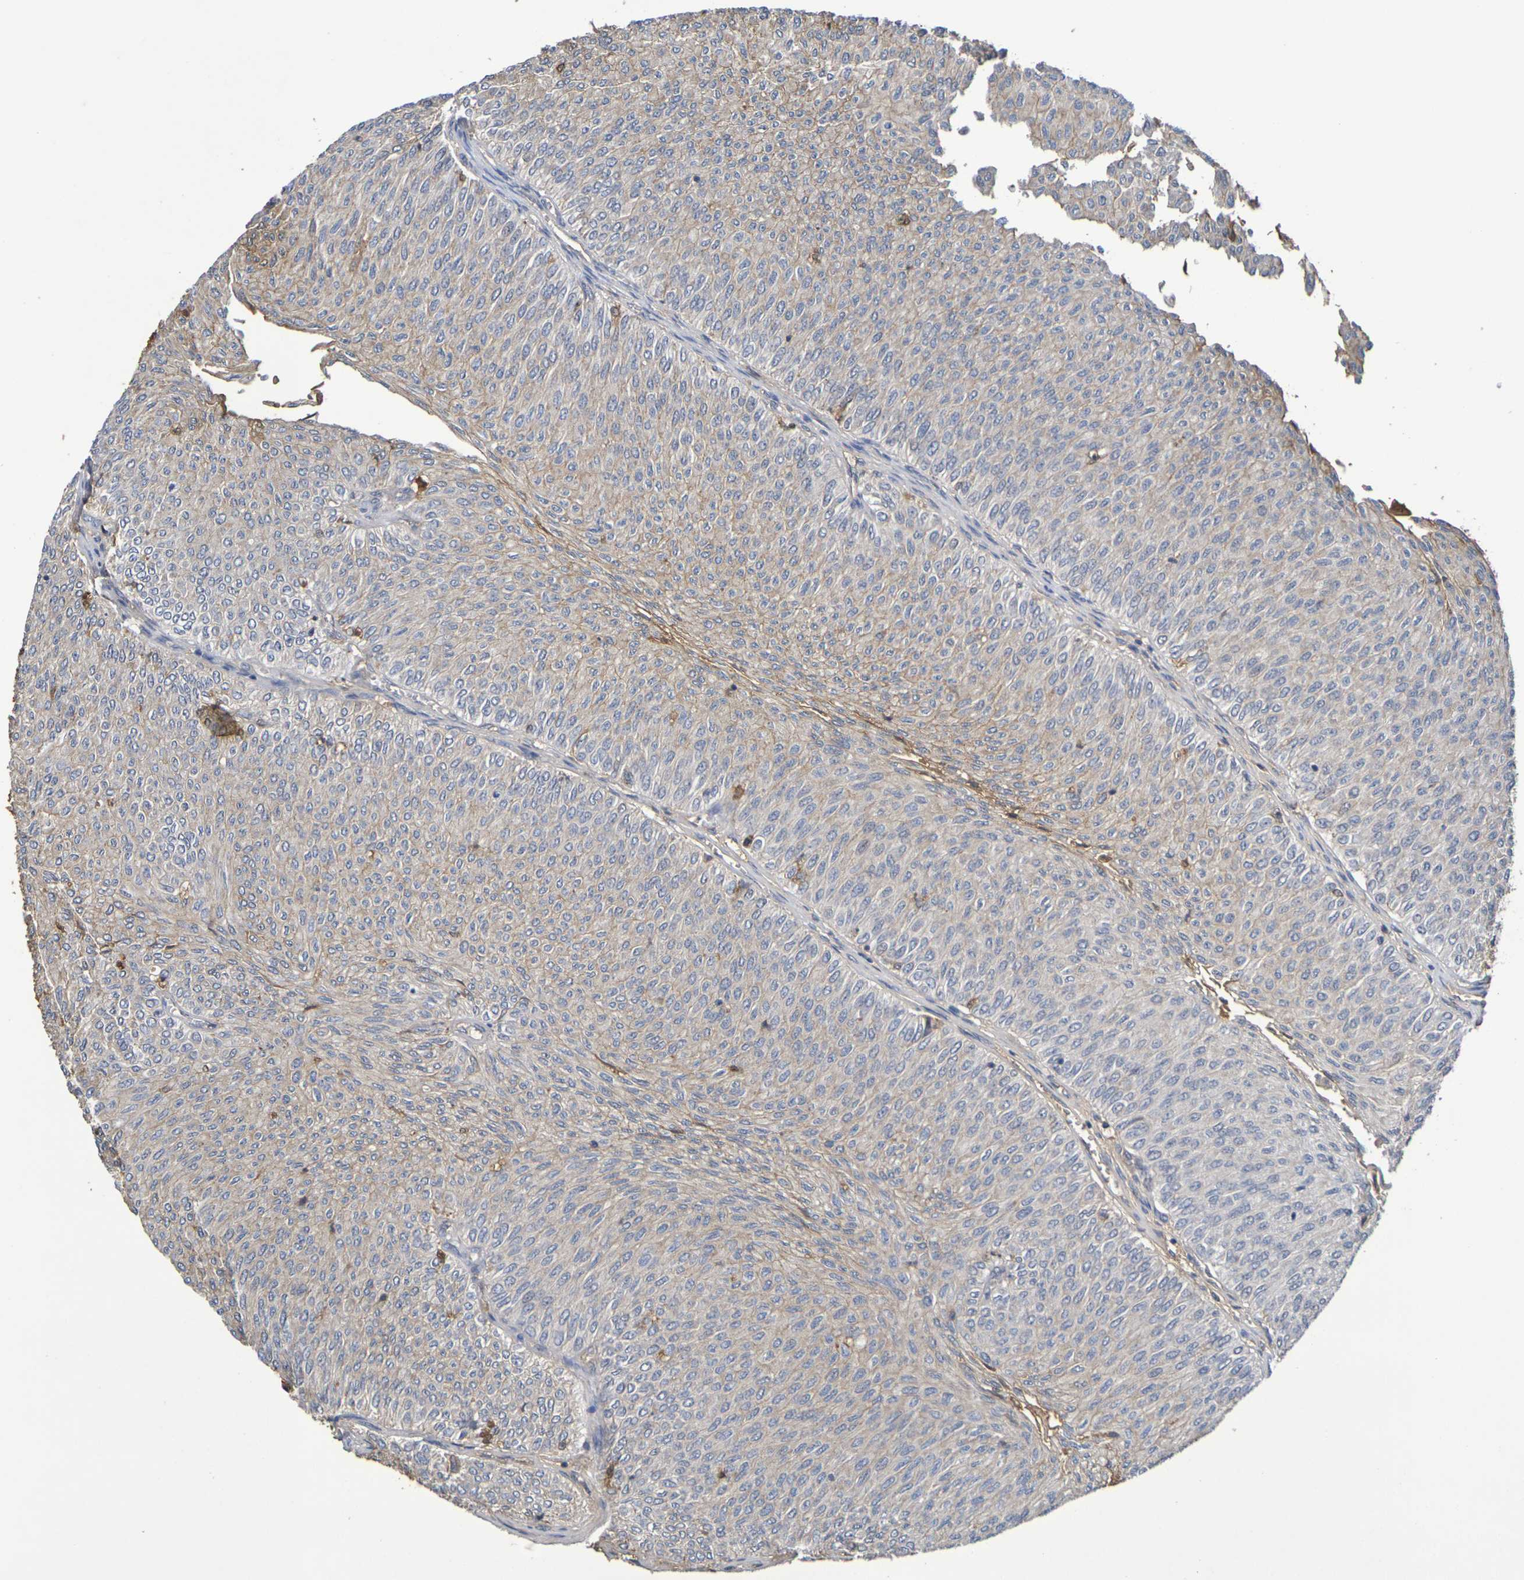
{"staining": {"intensity": "weak", "quantity": "25%-75%", "location": "cytoplasmic/membranous,nuclear"}, "tissue": "urothelial cancer", "cell_type": "Tumor cells", "image_type": "cancer", "snomed": [{"axis": "morphology", "description": "Urothelial carcinoma, Low grade"}, {"axis": "topography", "description": "Urinary bladder"}], "caption": "Protein staining reveals weak cytoplasmic/membranous and nuclear expression in approximately 25%-75% of tumor cells in low-grade urothelial carcinoma.", "gene": "TERF2", "patient": {"sex": "male", "age": 78}}